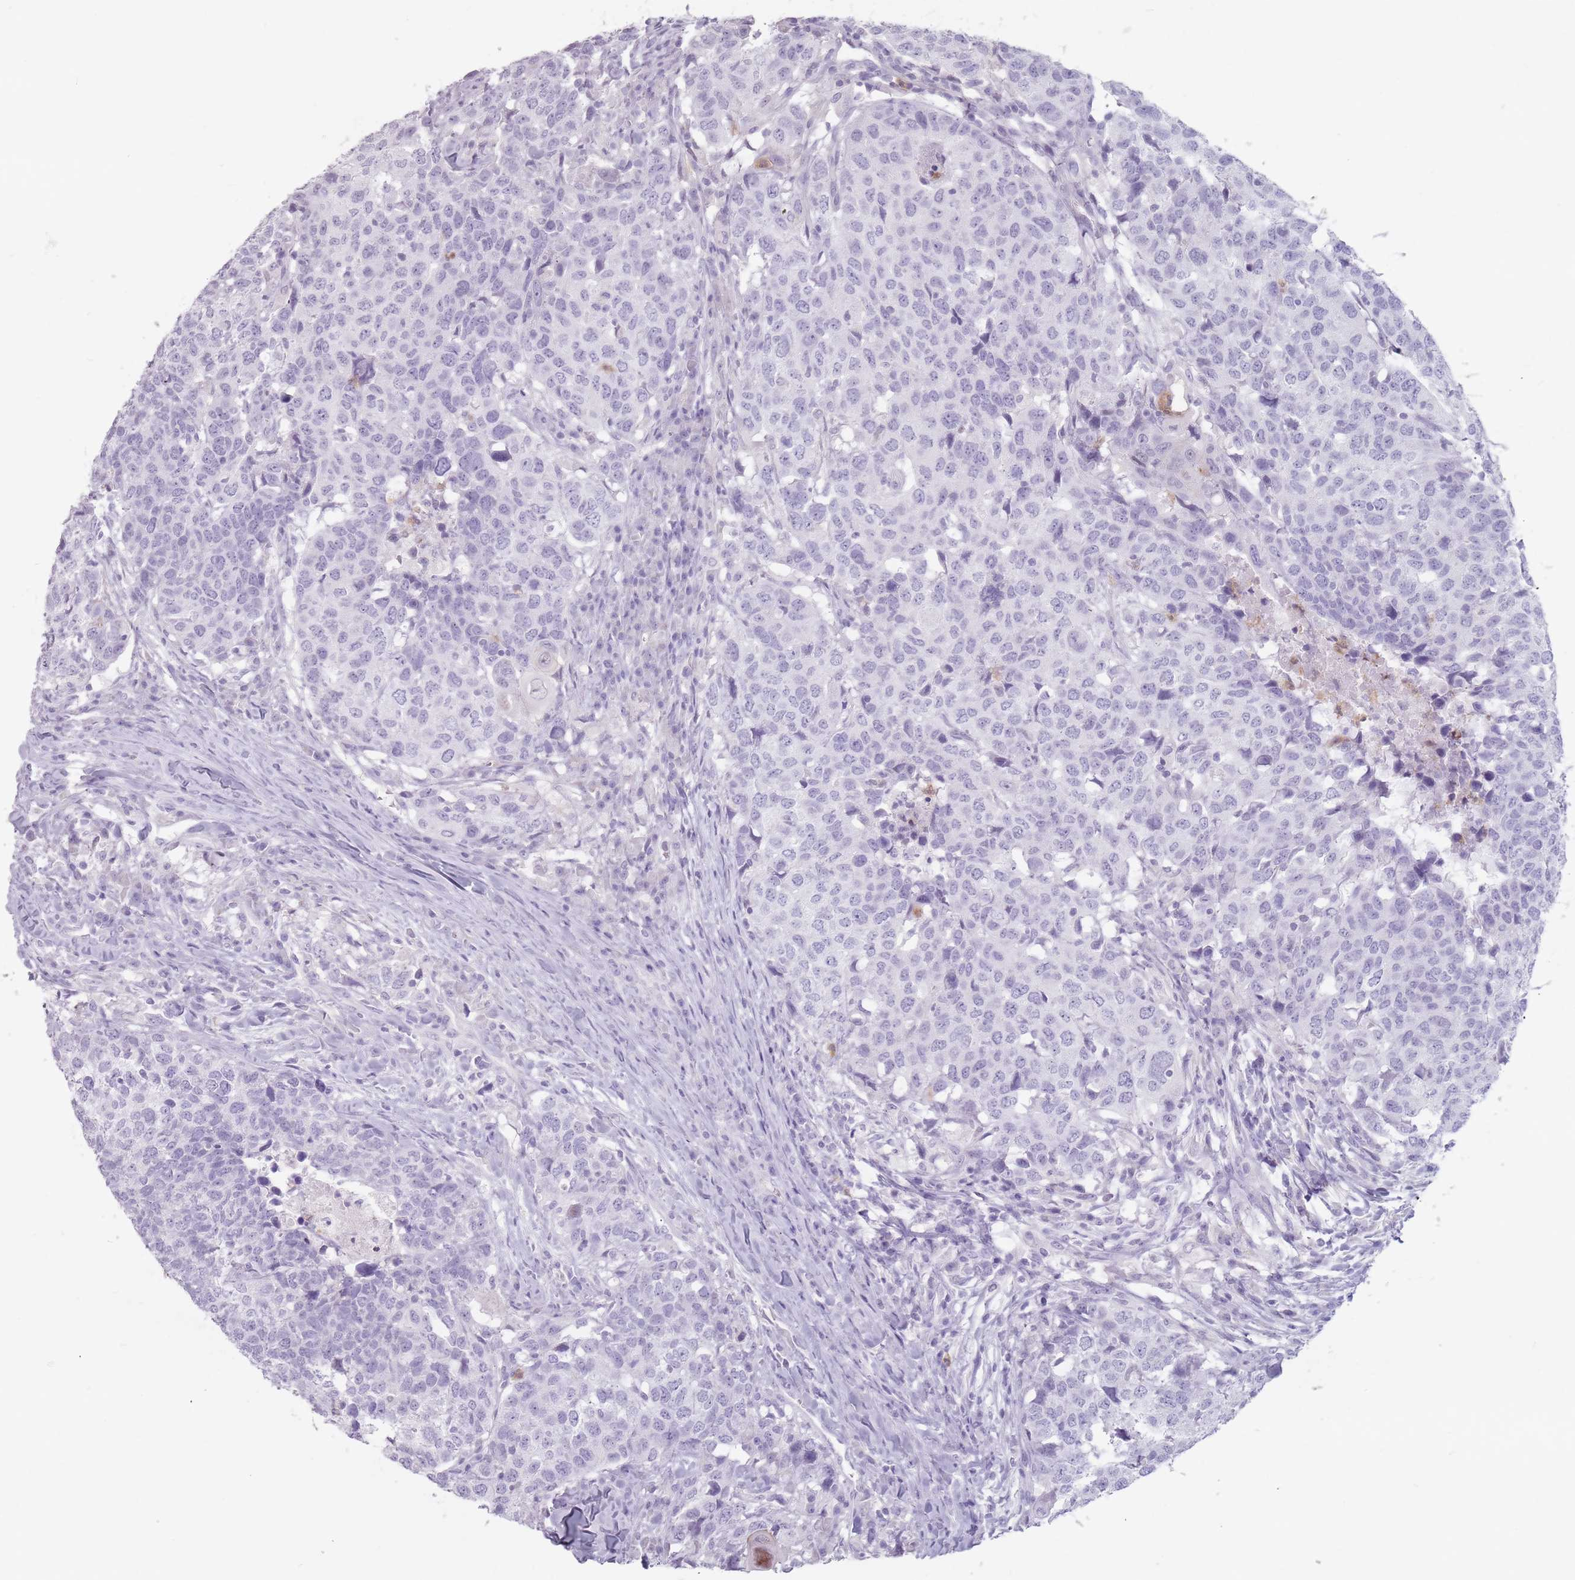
{"staining": {"intensity": "negative", "quantity": "none", "location": "none"}, "tissue": "head and neck cancer", "cell_type": "Tumor cells", "image_type": "cancer", "snomed": [{"axis": "morphology", "description": "Normal tissue, NOS"}, {"axis": "morphology", "description": "Squamous cell carcinoma, NOS"}, {"axis": "topography", "description": "Skeletal muscle"}, {"axis": "topography", "description": "Vascular tissue"}, {"axis": "topography", "description": "Peripheral nerve tissue"}, {"axis": "topography", "description": "Head-Neck"}], "caption": "DAB (3,3'-diaminobenzidine) immunohistochemical staining of head and neck cancer reveals no significant positivity in tumor cells.", "gene": "ZNF584", "patient": {"sex": "male", "age": 66}}